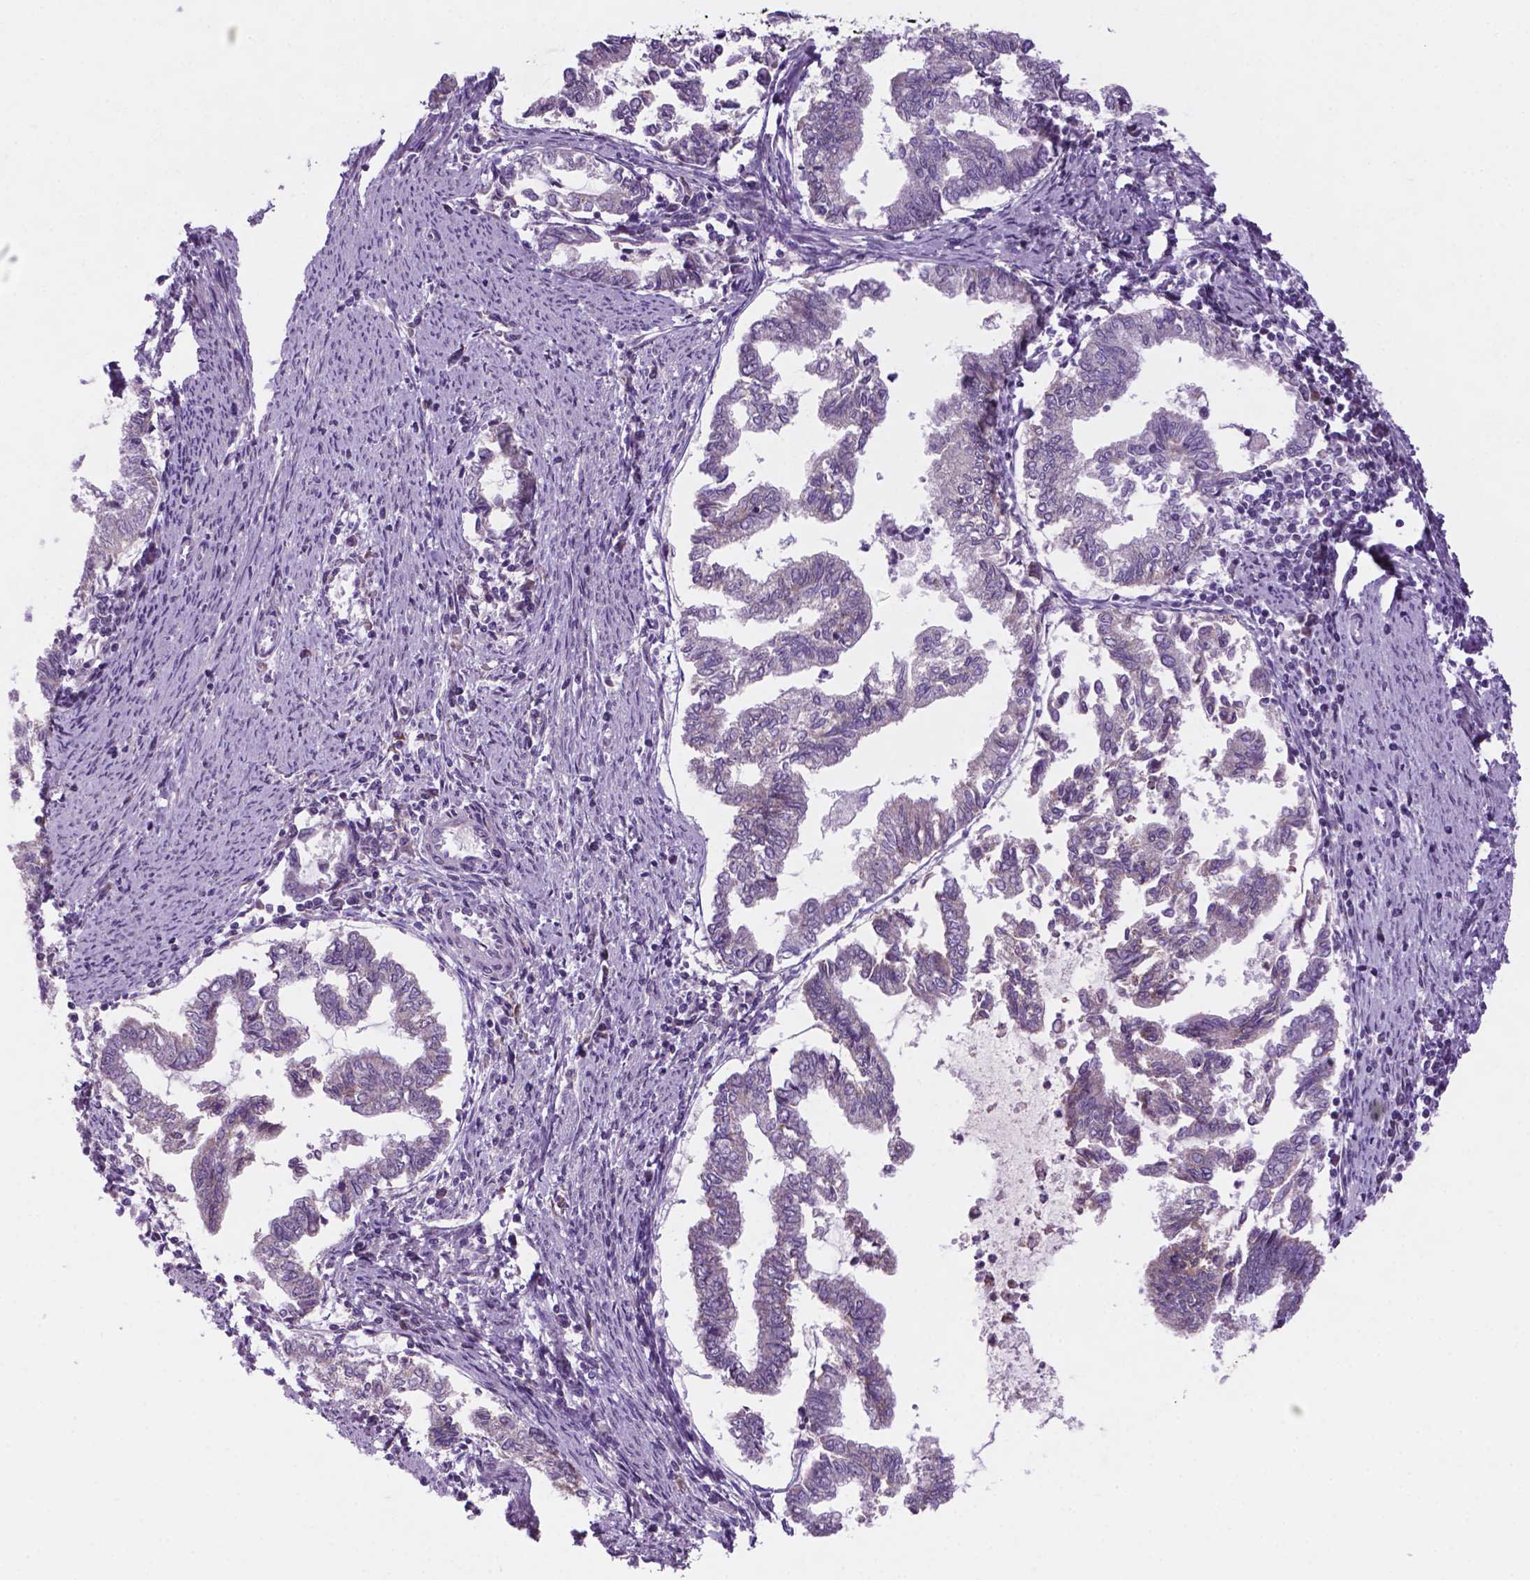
{"staining": {"intensity": "negative", "quantity": "none", "location": "none"}, "tissue": "endometrial cancer", "cell_type": "Tumor cells", "image_type": "cancer", "snomed": [{"axis": "morphology", "description": "Adenocarcinoma, NOS"}, {"axis": "topography", "description": "Endometrium"}], "caption": "Photomicrograph shows no significant protein expression in tumor cells of adenocarcinoma (endometrial).", "gene": "C18orf21", "patient": {"sex": "female", "age": 79}}